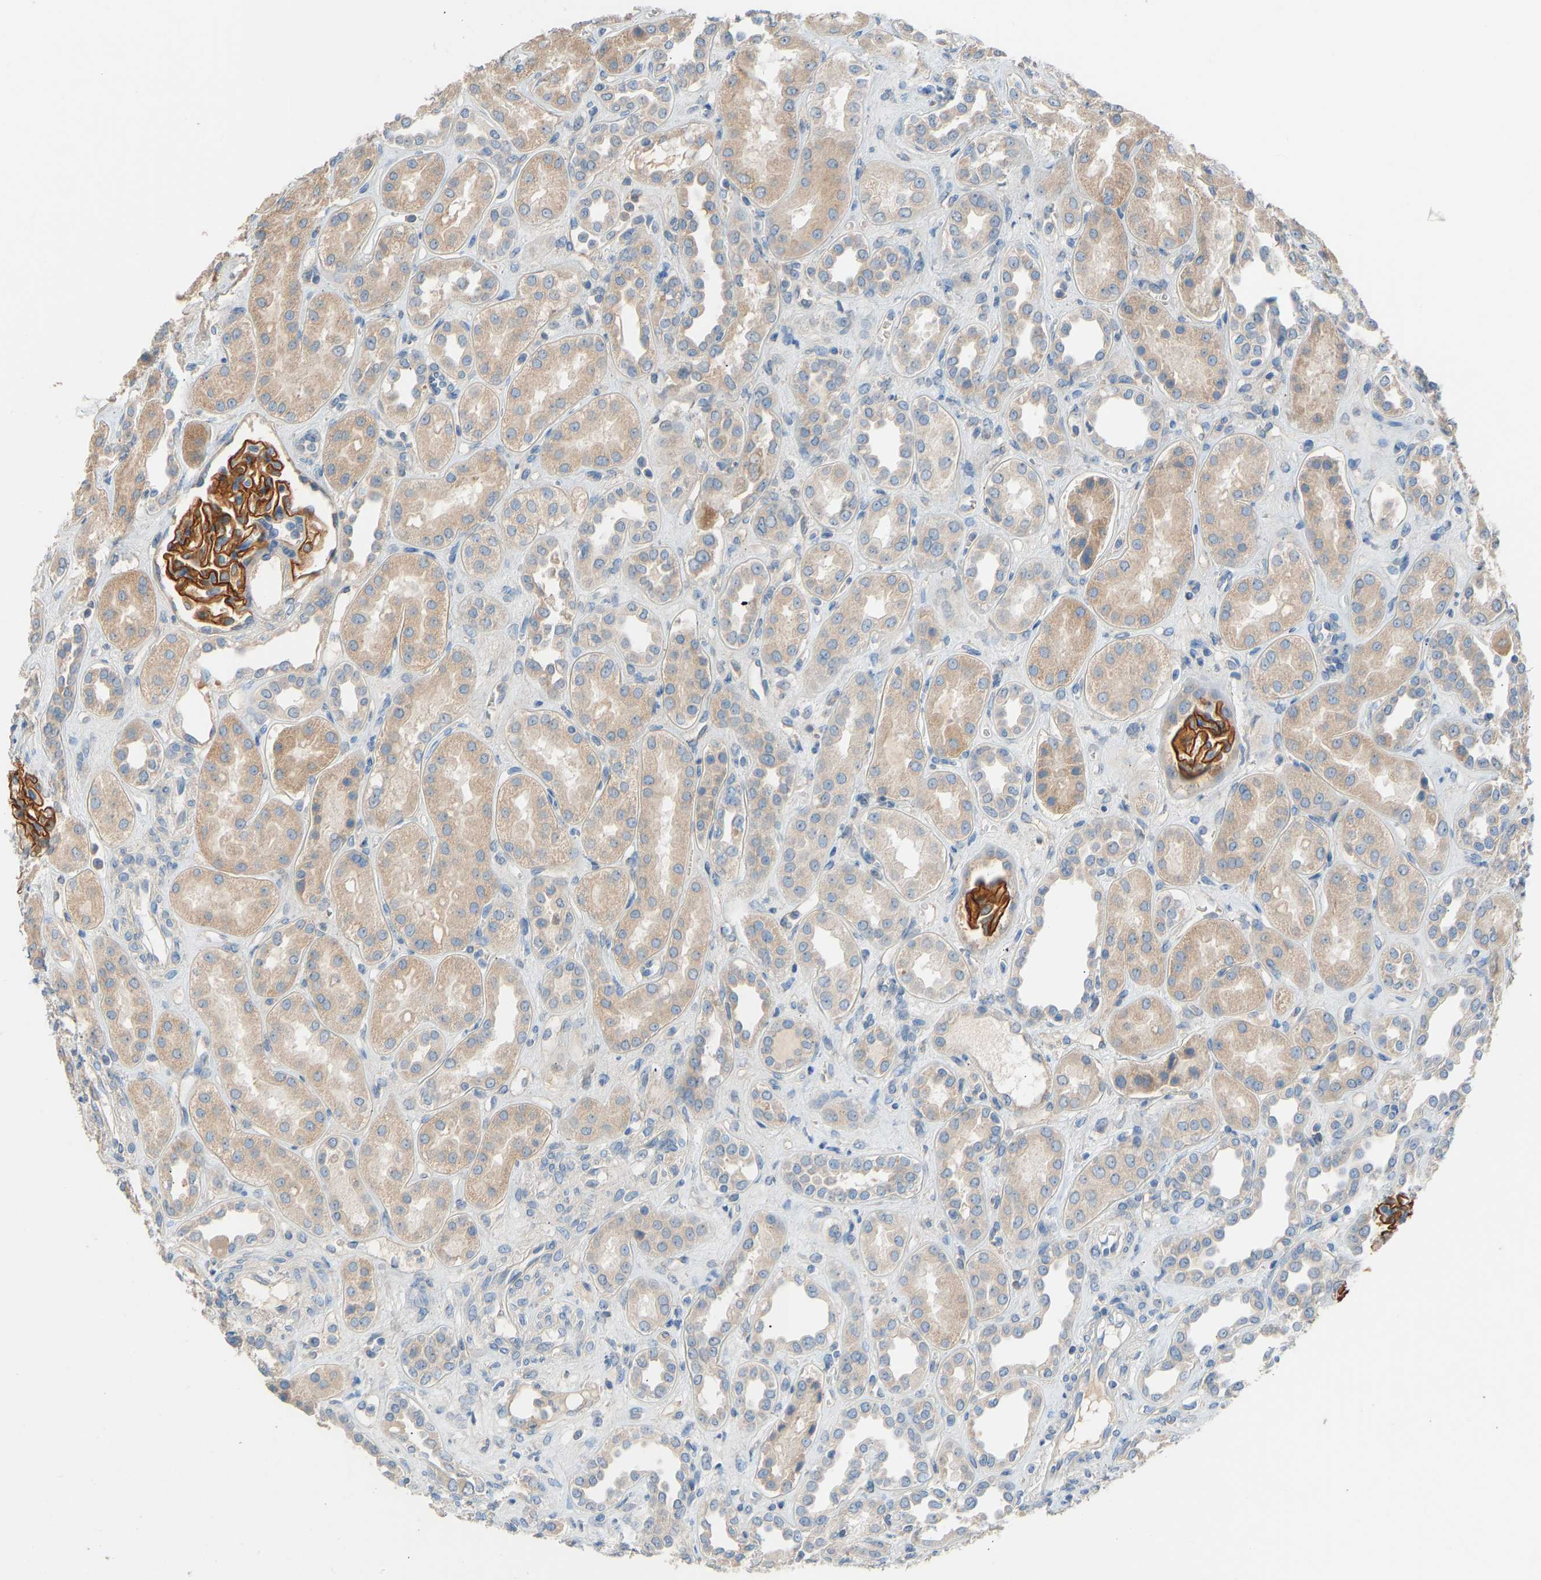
{"staining": {"intensity": "strong", "quantity": ">75%", "location": "cytoplasmic/membranous"}, "tissue": "kidney", "cell_type": "Cells in glomeruli", "image_type": "normal", "snomed": [{"axis": "morphology", "description": "Normal tissue, NOS"}, {"axis": "topography", "description": "Kidney"}], "caption": "High-magnification brightfield microscopy of normal kidney stained with DAB (brown) and counterstained with hematoxylin (blue). cells in glomeruli exhibit strong cytoplasmic/membranous positivity is identified in approximately>75% of cells. (DAB = brown stain, brightfield microscopy at high magnification).", "gene": "TGFBR3", "patient": {"sex": "male", "age": 59}}